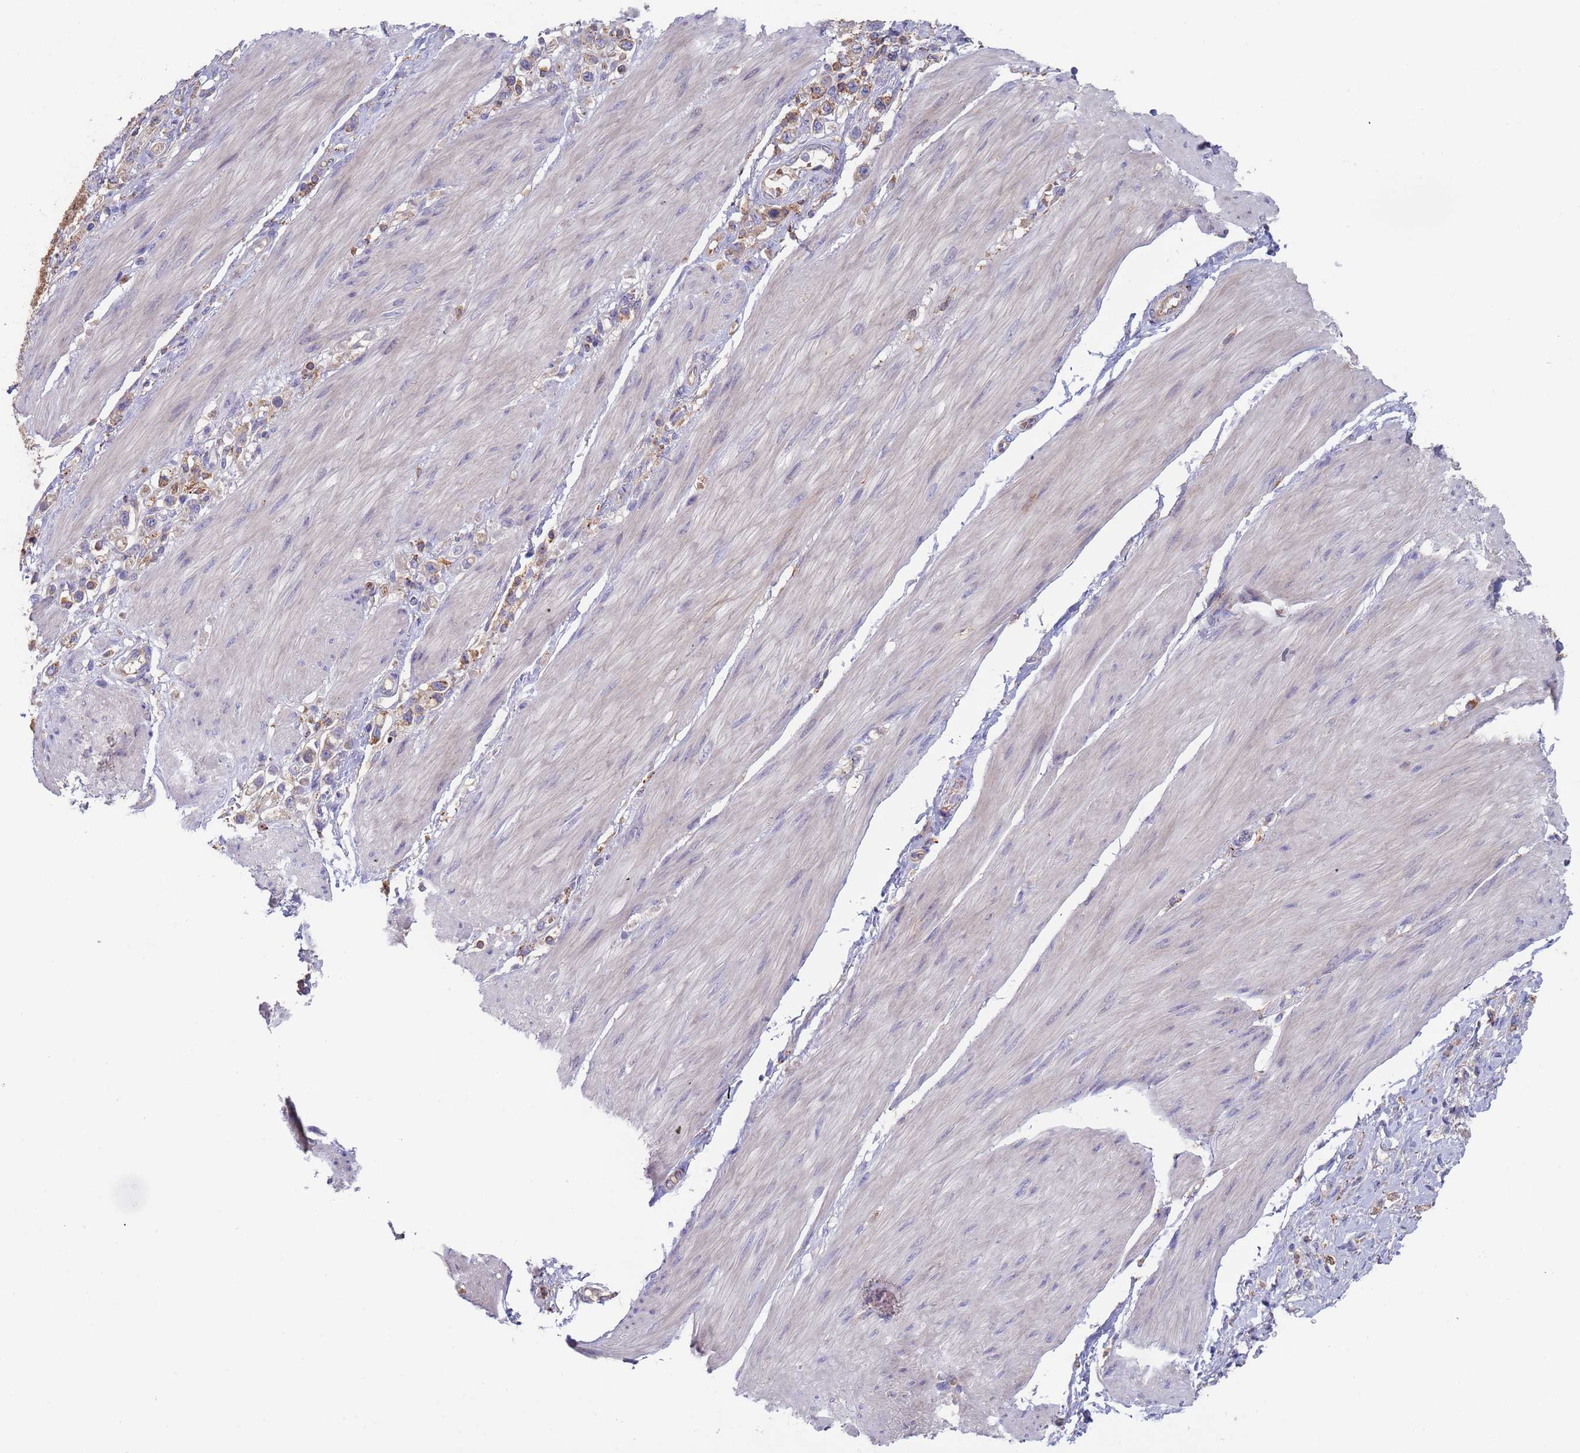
{"staining": {"intensity": "weak", "quantity": "25%-75%", "location": "cytoplasmic/membranous"}, "tissue": "stomach cancer", "cell_type": "Tumor cells", "image_type": "cancer", "snomed": [{"axis": "morphology", "description": "Adenocarcinoma, NOS"}, {"axis": "topography", "description": "Stomach"}], "caption": "This photomicrograph demonstrates IHC staining of stomach cancer (adenocarcinoma), with low weak cytoplasmic/membranous positivity in approximately 25%-75% of tumor cells.", "gene": "MALRD1", "patient": {"sex": "female", "age": 65}}